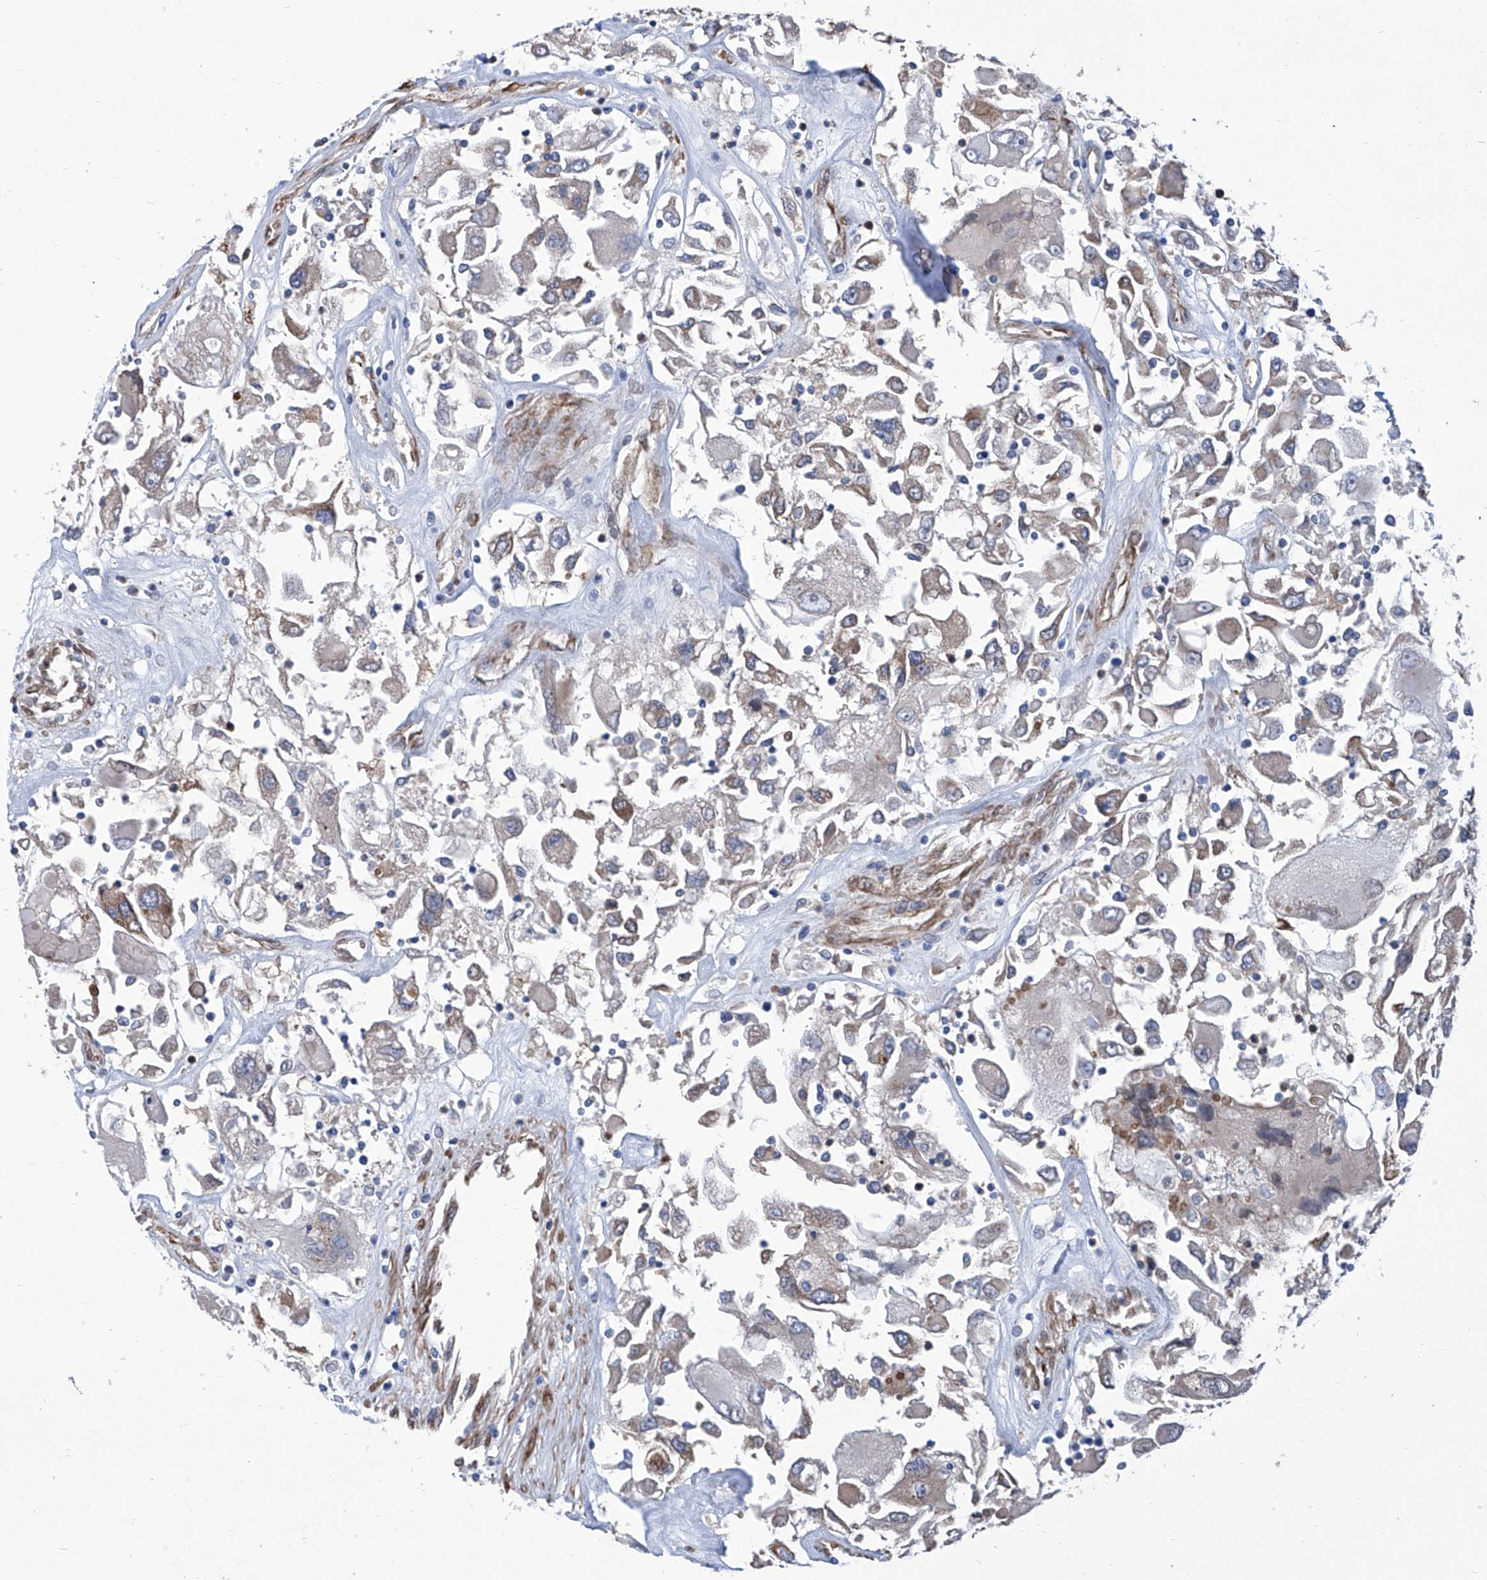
{"staining": {"intensity": "weak", "quantity": "25%-75%", "location": "cytoplasmic/membranous"}, "tissue": "renal cancer", "cell_type": "Tumor cells", "image_type": "cancer", "snomed": [{"axis": "morphology", "description": "Adenocarcinoma, NOS"}, {"axis": "topography", "description": "Kidney"}], "caption": "IHC image of adenocarcinoma (renal) stained for a protein (brown), which shows low levels of weak cytoplasmic/membranous staining in approximately 25%-75% of tumor cells.", "gene": "SMS", "patient": {"sex": "female", "age": 52}}